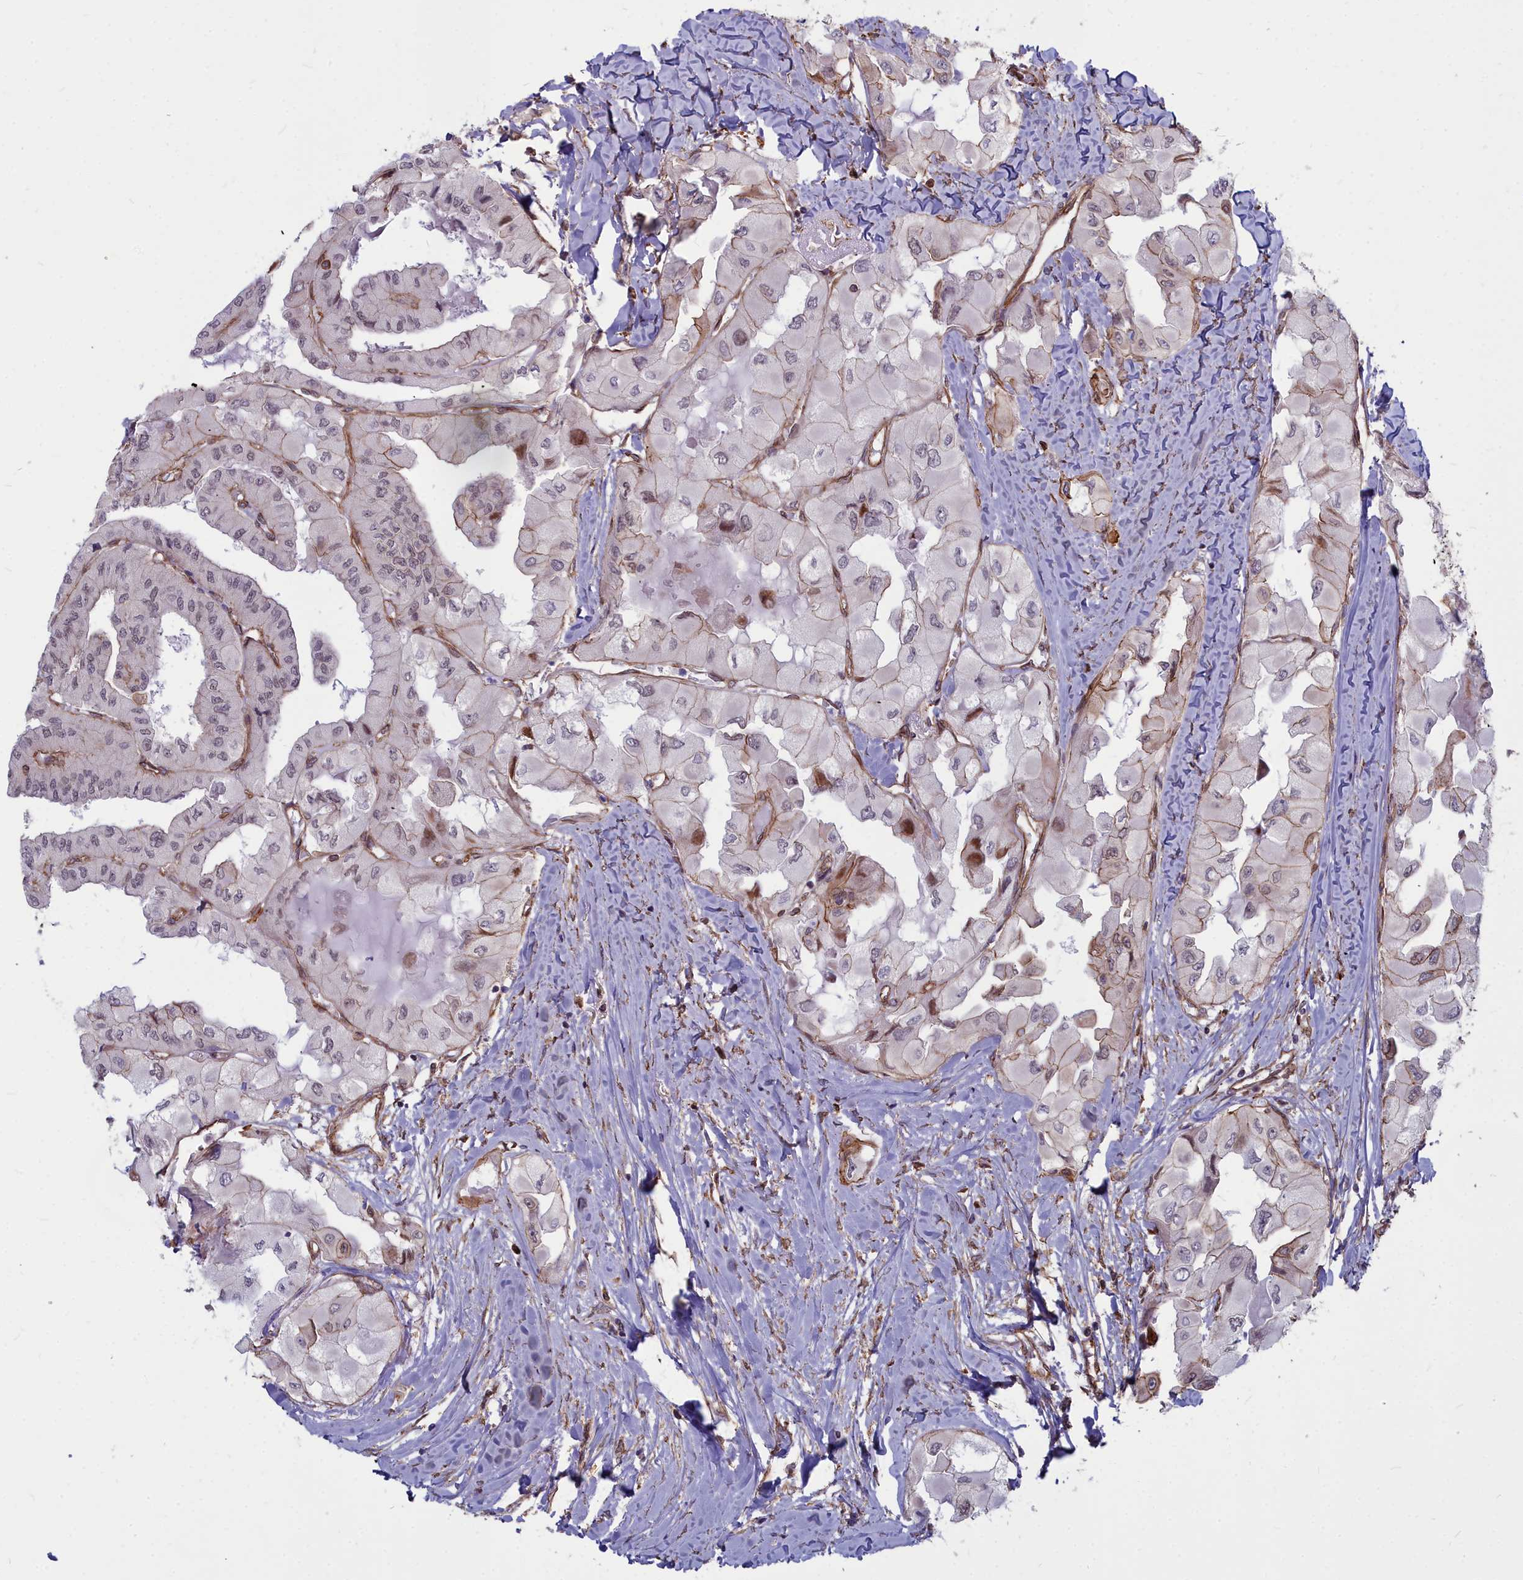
{"staining": {"intensity": "moderate", "quantity": "<25%", "location": "nuclear"}, "tissue": "thyroid cancer", "cell_type": "Tumor cells", "image_type": "cancer", "snomed": [{"axis": "morphology", "description": "Normal tissue, NOS"}, {"axis": "morphology", "description": "Papillary adenocarcinoma, NOS"}, {"axis": "topography", "description": "Thyroid gland"}], "caption": "High-magnification brightfield microscopy of thyroid cancer stained with DAB (brown) and counterstained with hematoxylin (blue). tumor cells exhibit moderate nuclear positivity is identified in approximately<25% of cells. (DAB (3,3'-diaminobenzidine) = brown stain, brightfield microscopy at high magnification).", "gene": "YJU2", "patient": {"sex": "female", "age": 59}}